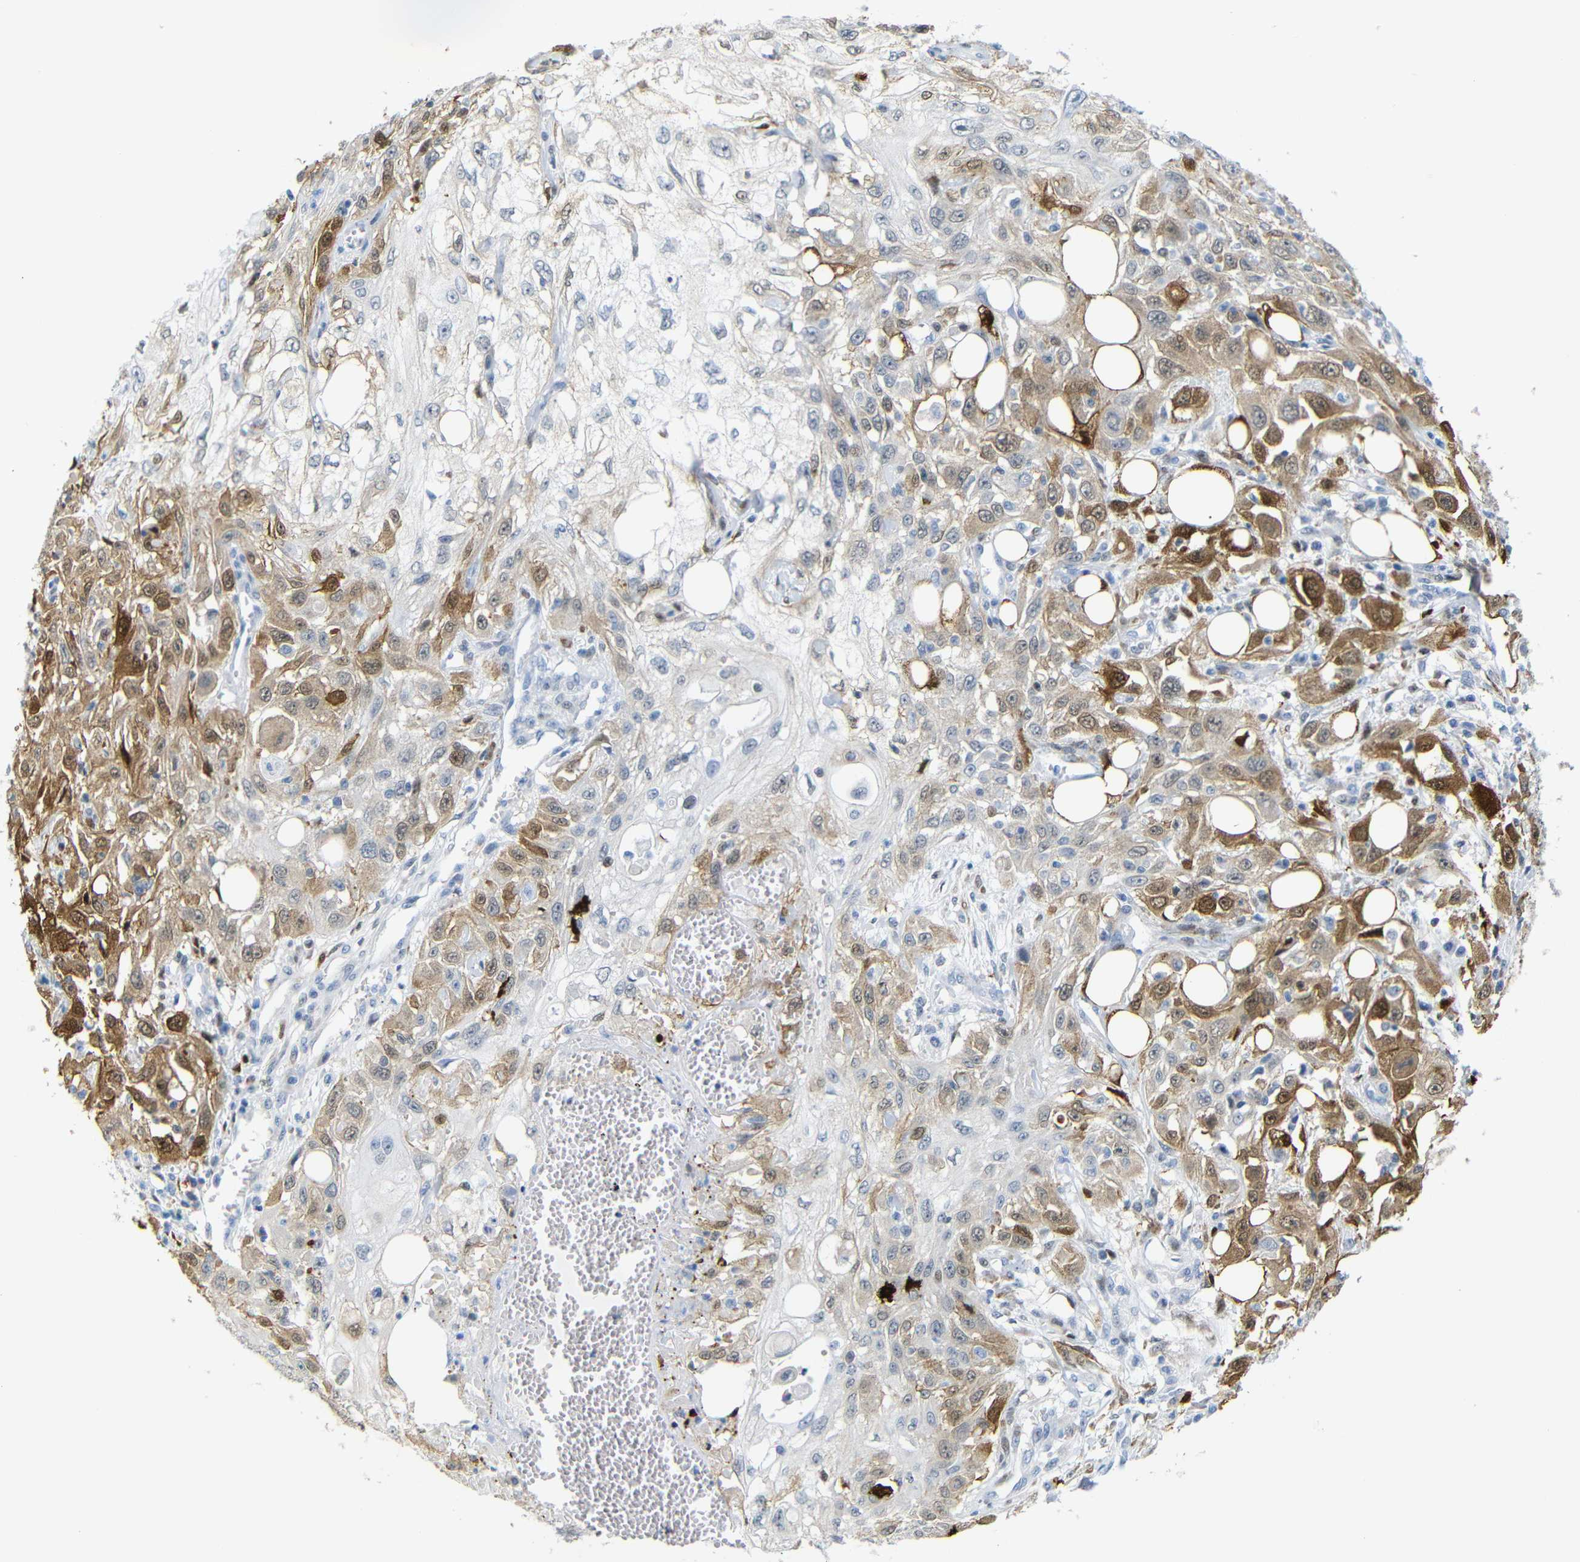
{"staining": {"intensity": "moderate", "quantity": "25%-75%", "location": "cytoplasmic/membranous"}, "tissue": "skin cancer", "cell_type": "Tumor cells", "image_type": "cancer", "snomed": [{"axis": "morphology", "description": "Squamous cell carcinoma, NOS"}, {"axis": "topography", "description": "Skin"}], "caption": "Human squamous cell carcinoma (skin) stained with a brown dye displays moderate cytoplasmic/membranous positive positivity in about 25%-75% of tumor cells.", "gene": "MT1A", "patient": {"sex": "male", "age": 75}}